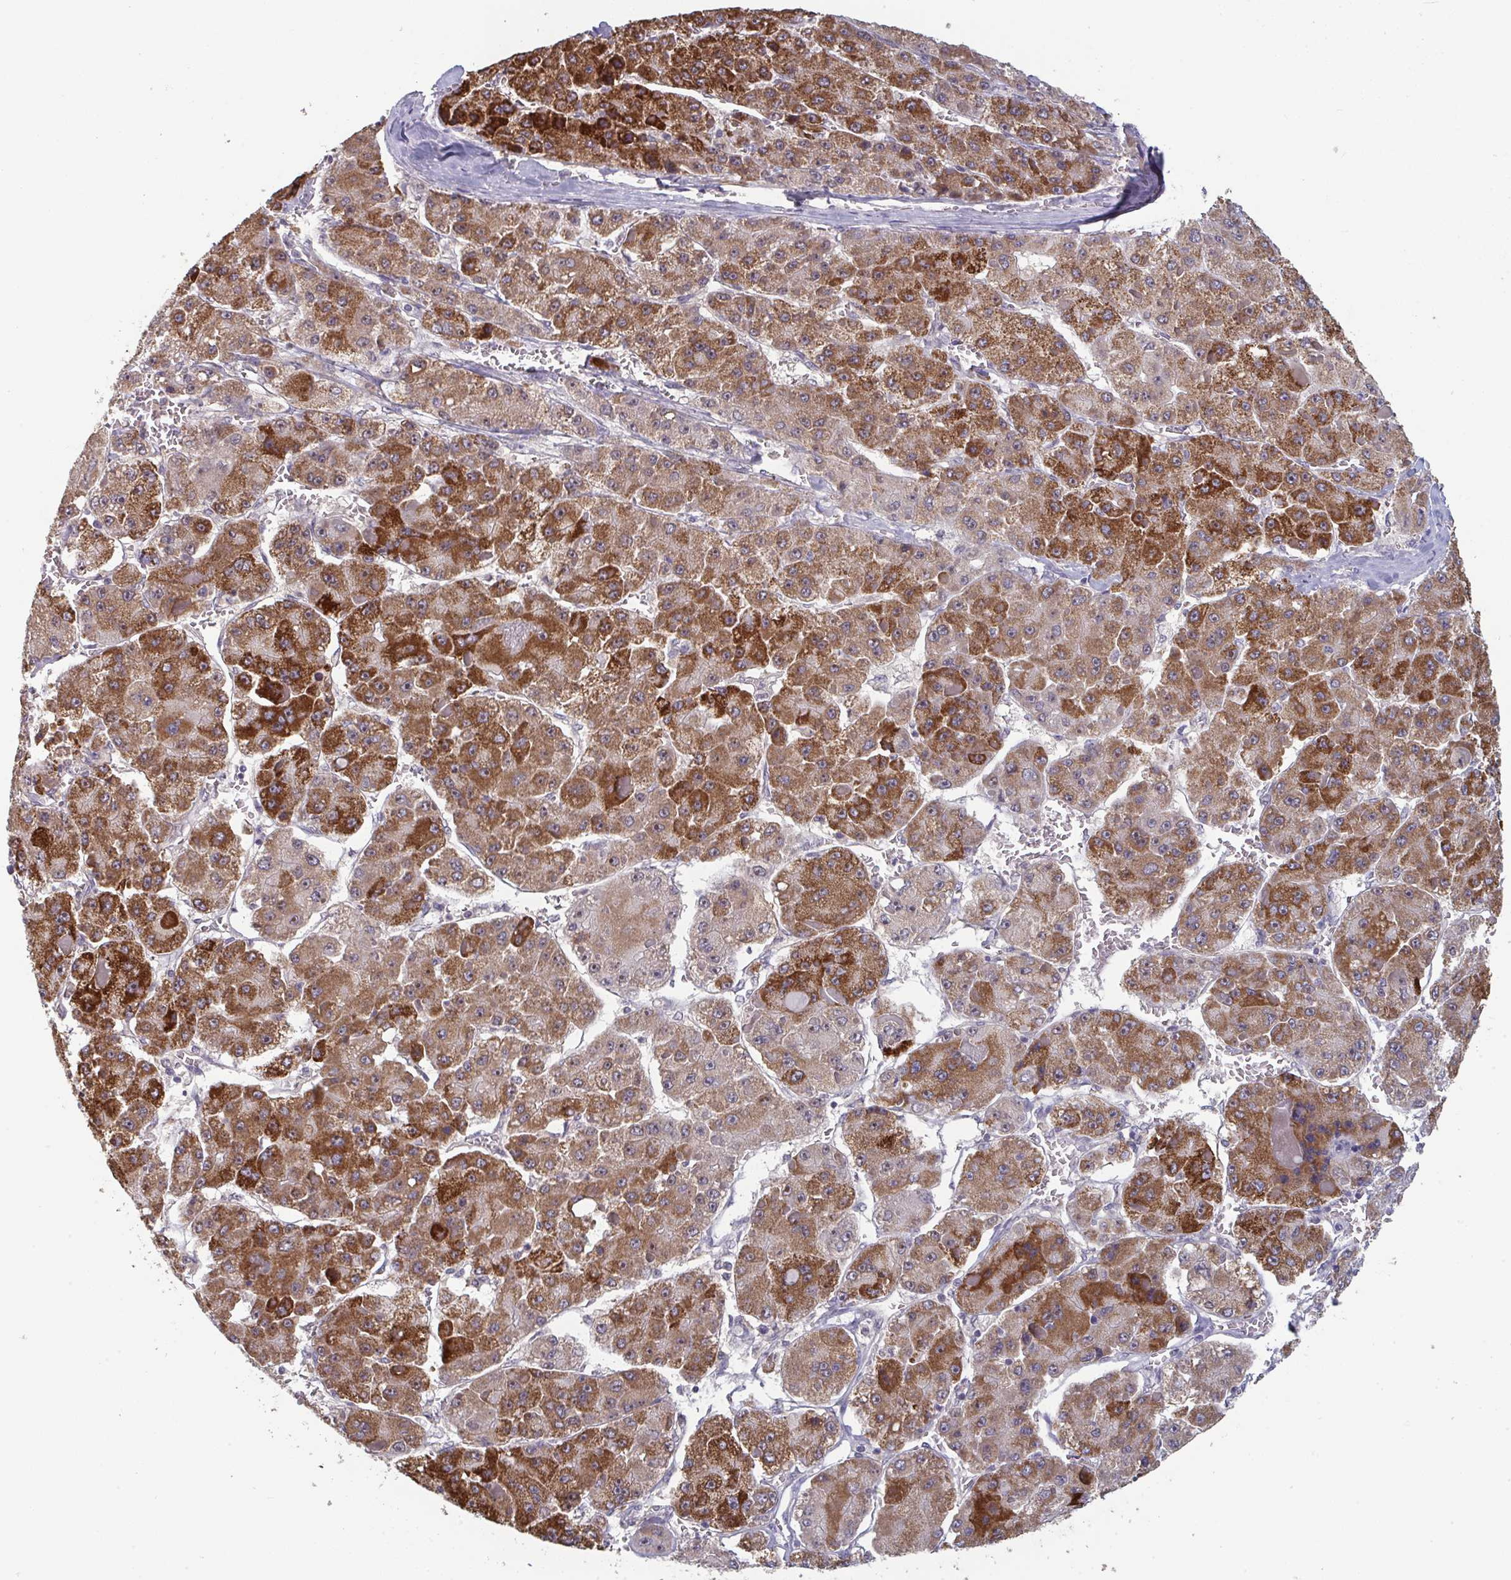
{"staining": {"intensity": "strong", "quantity": "25%-75%", "location": "cytoplasmic/membranous"}, "tissue": "liver cancer", "cell_type": "Tumor cells", "image_type": "cancer", "snomed": [{"axis": "morphology", "description": "Carcinoma, Hepatocellular, NOS"}, {"axis": "topography", "description": "Liver"}], "caption": "Strong cytoplasmic/membranous protein positivity is appreciated in approximately 25%-75% of tumor cells in liver cancer (hepatocellular carcinoma).", "gene": "LIX1", "patient": {"sex": "female", "age": 73}}